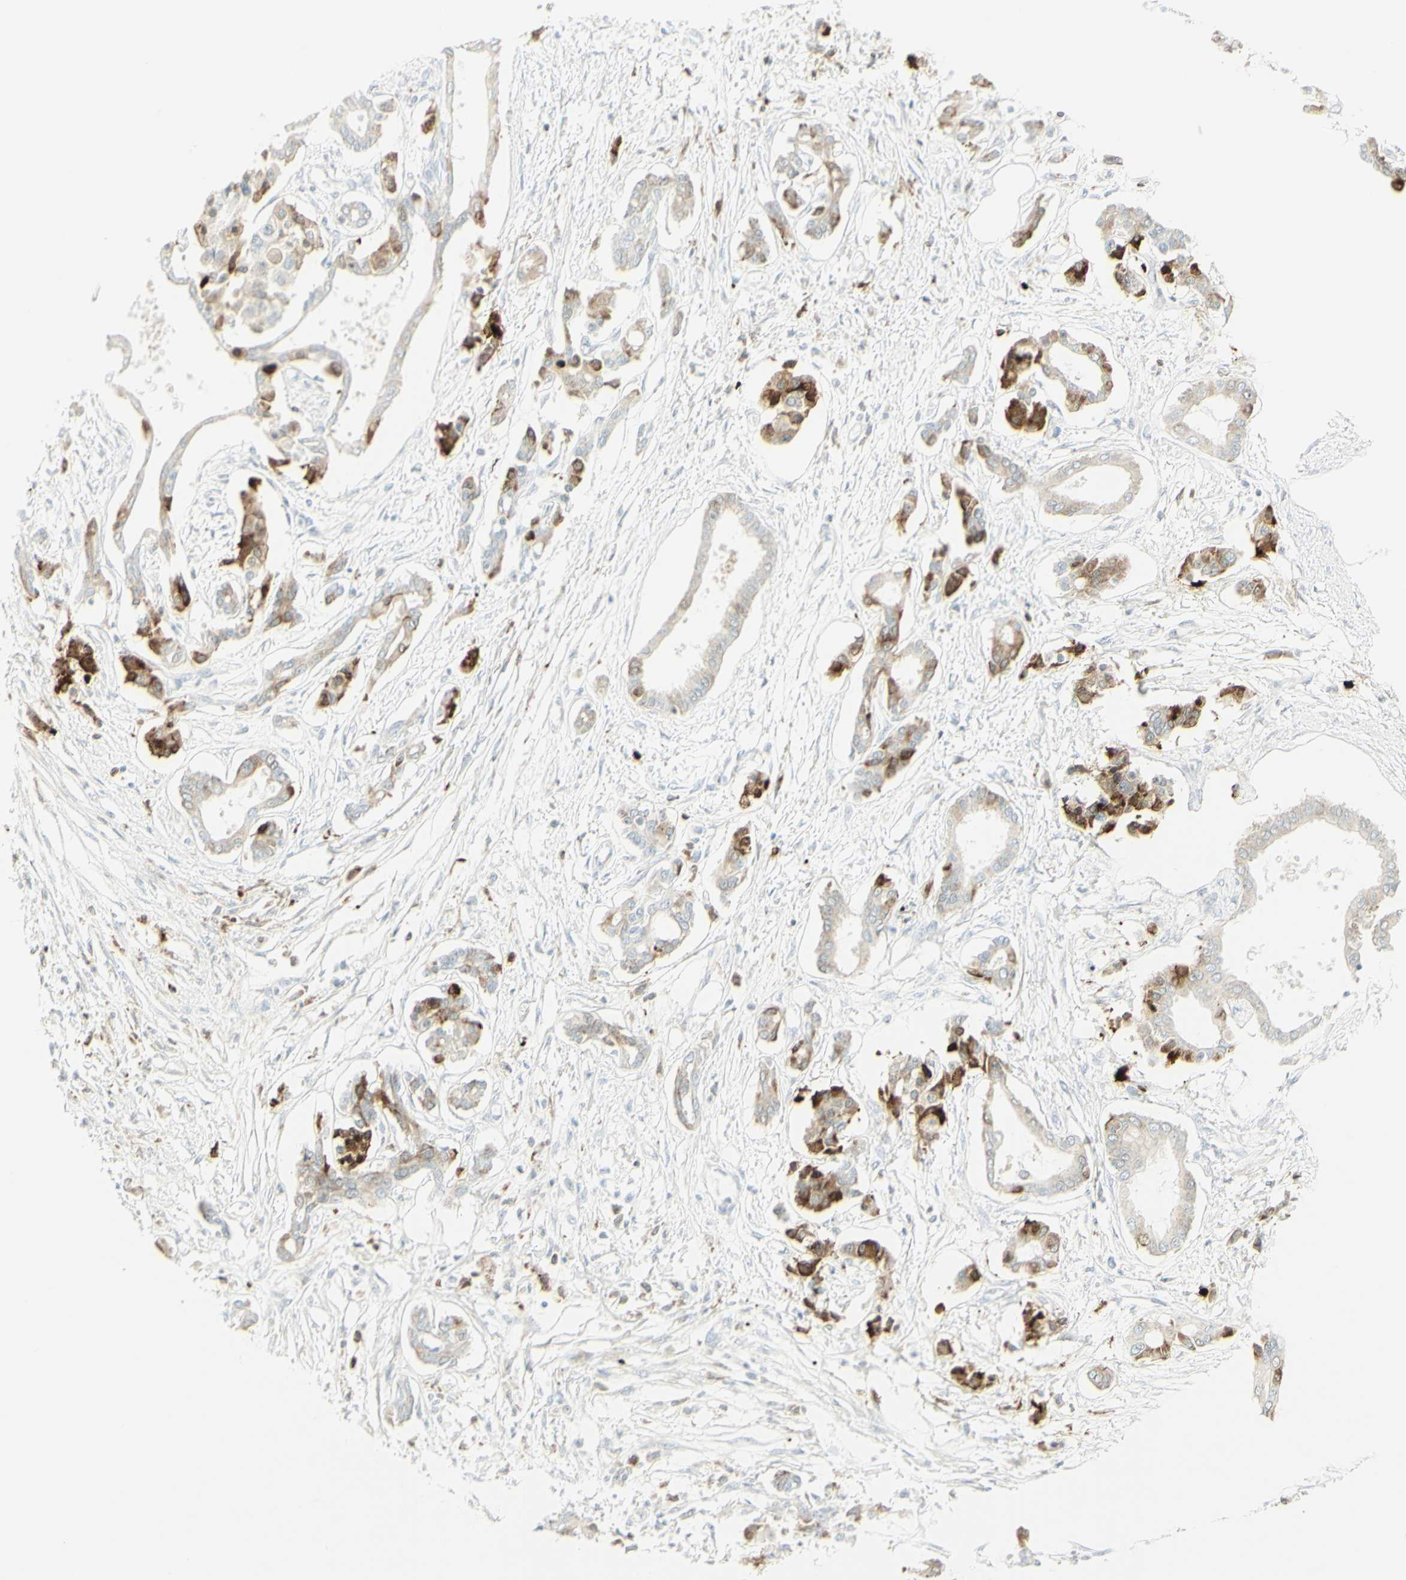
{"staining": {"intensity": "strong", "quantity": "25%-75%", "location": "cytoplasmic/membranous"}, "tissue": "pancreatic cancer", "cell_type": "Tumor cells", "image_type": "cancer", "snomed": [{"axis": "morphology", "description": "Adenocarcinoma, NOS"}, {"axis": "topography", "description": "Pancreas"}], "caption": "Strong cytoplasmic/membranous staining is identified in approximately 25%-75% of tumor cells in pancreatic adenocarcinoma.", "gene": "MDK", "patient": {"sex": "male", "age": 56}}